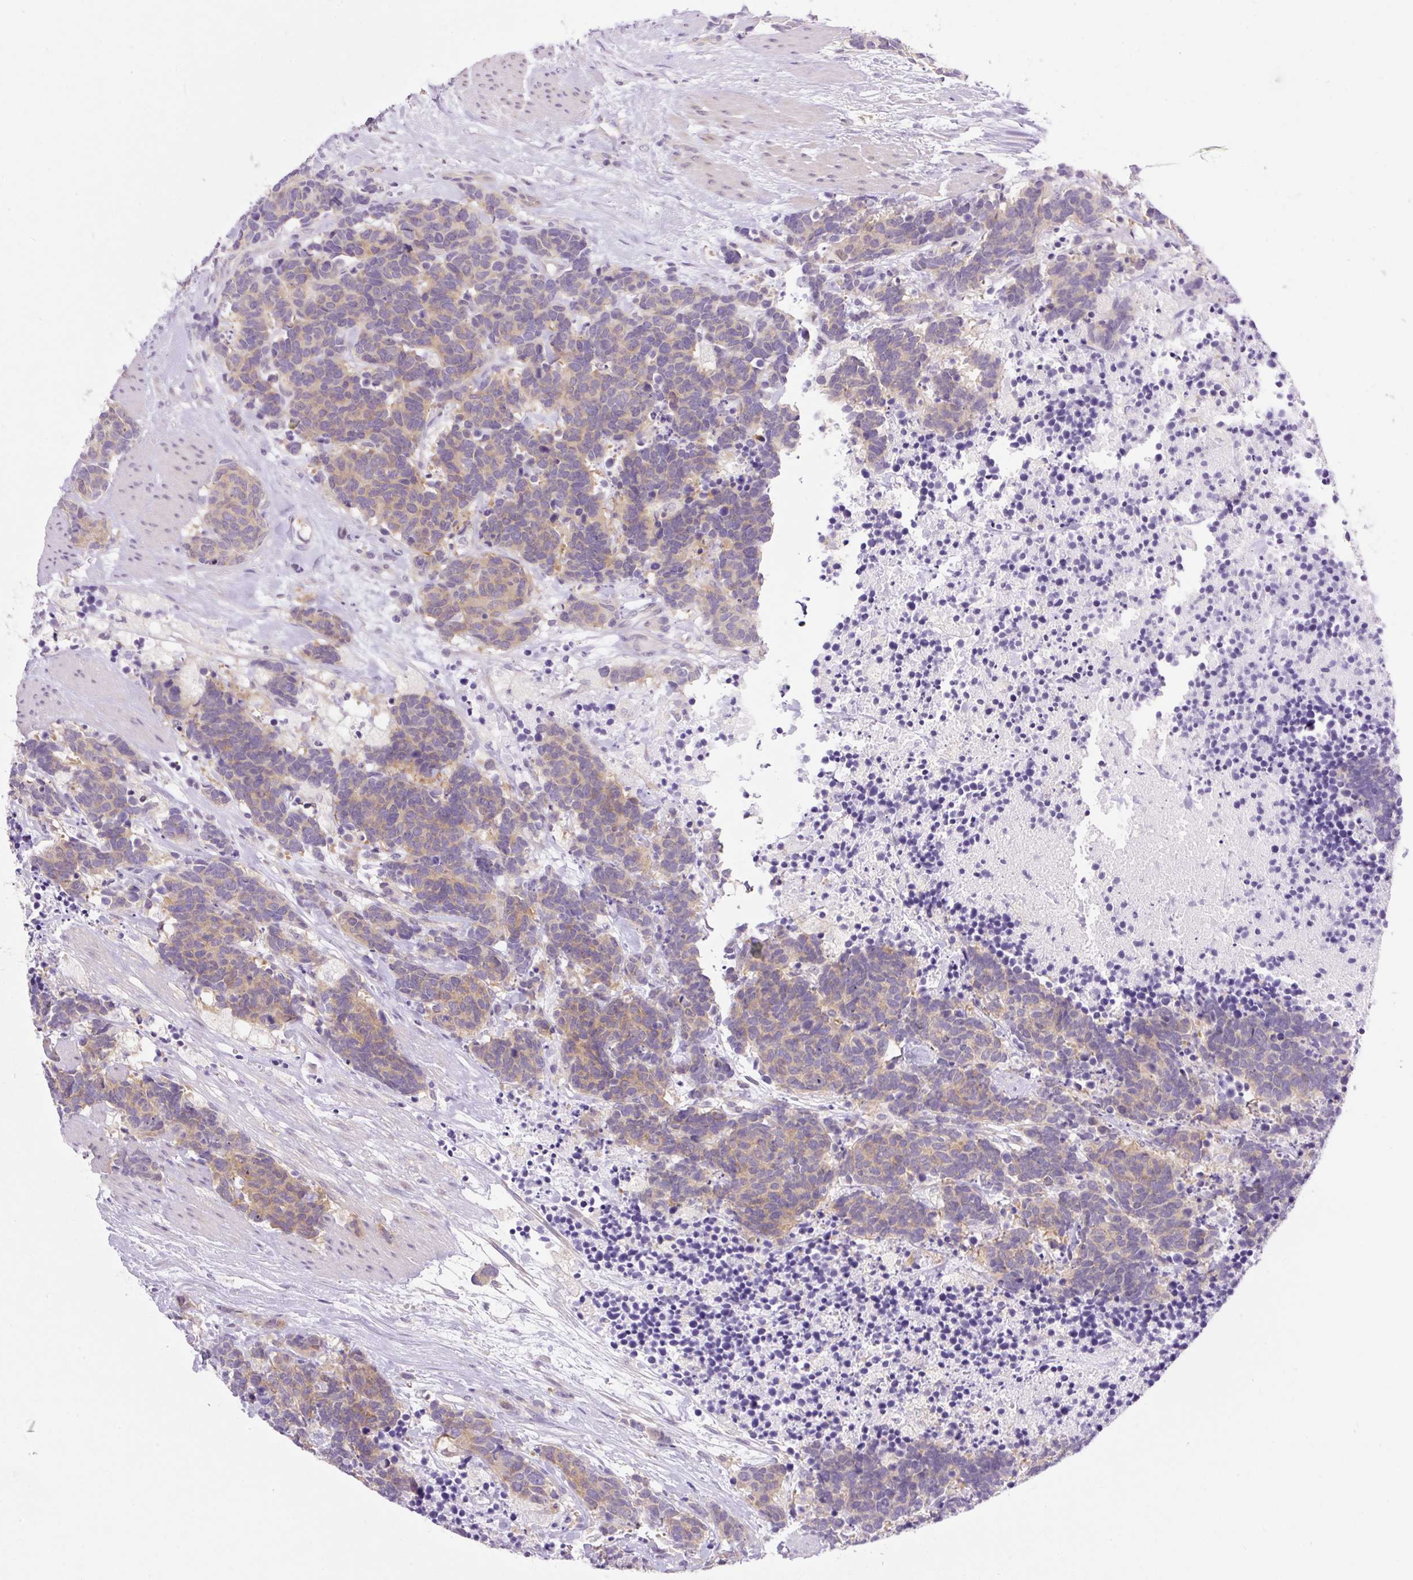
{"staining": {"intensity": "moderate", "quantity": ">75%", "location": "cytoplasmic/membranous"}, "tissue": "carcinoid", "cell_type": "Tumor cells", "image_type": "cancer", "snomed": [{"axis": "morphology", "description": "Carcinoma, NOS"}, {"axis": "morphology", "description": "Carcinoid, malignant, NOS"}, {"axis": "topography", "description": "Prostate"}], "caption": "Protein expression analysis of human malignant carcinoid reveals moderate cytoplasmic/membranous staining in about >75% of tumor cells. (Brightfield microscopy of DAB IHC at high magnification).", "gene": "CAMK2B", "patient": {"sex": "male", "age": 57}}